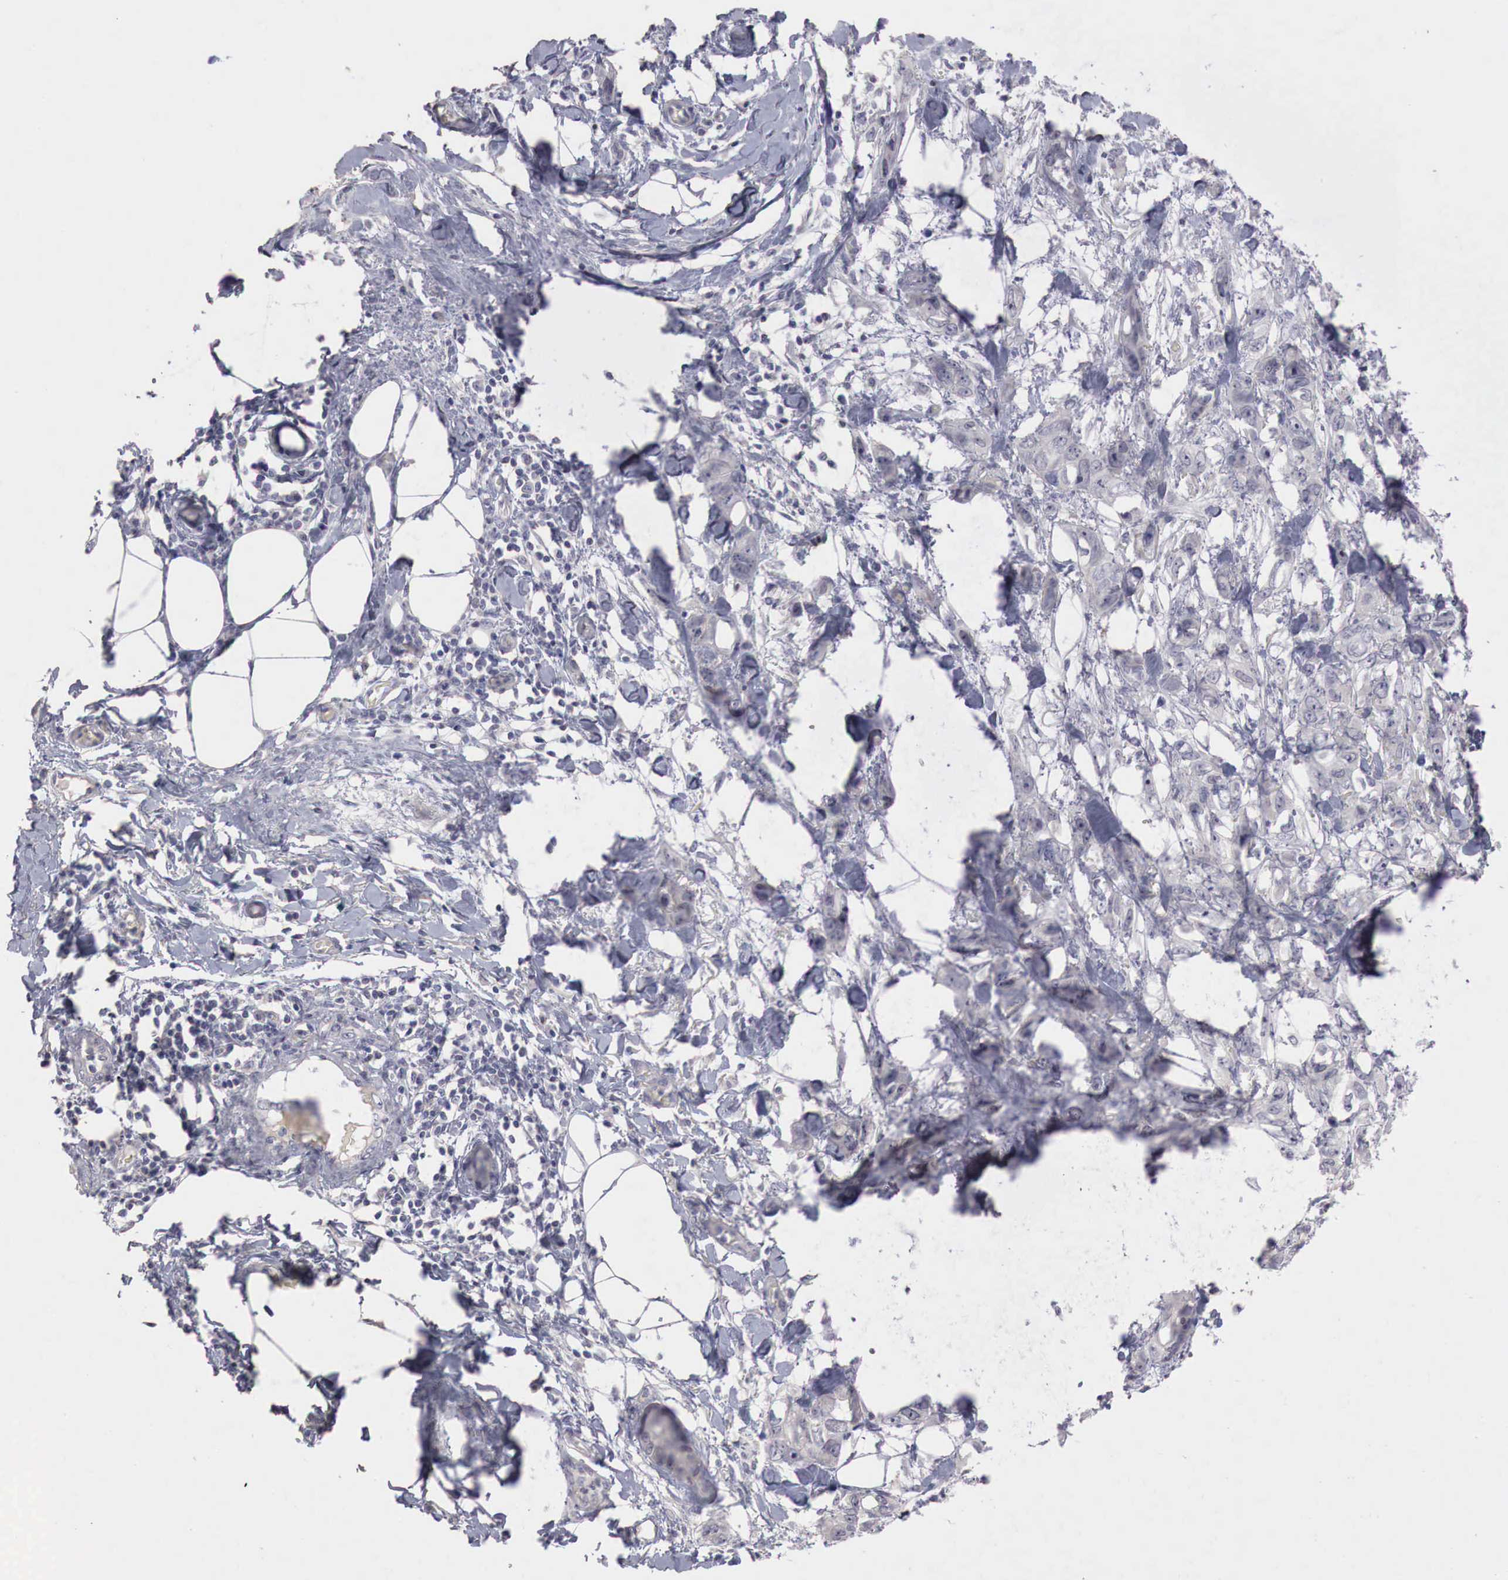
{"staining": {"intensity": "negative", "quantity": "none", "location": "none"}, "tissue": "stomach cancer", "cell_type": "Tumor cells", "image_type": "cancer", "snomed": [{"axis": "morphology", "description": "Adenocarcinoma, NOS"}, {"axis": "topography", "description": "Stomach, upper"}], "caption": "Immunohistochemical staining of human stomach cancer (adenocarcinoma) shows no significant staining in tumor cells.", "gene": "GATA1", "patient": {"sex": "male", "age": 47}}